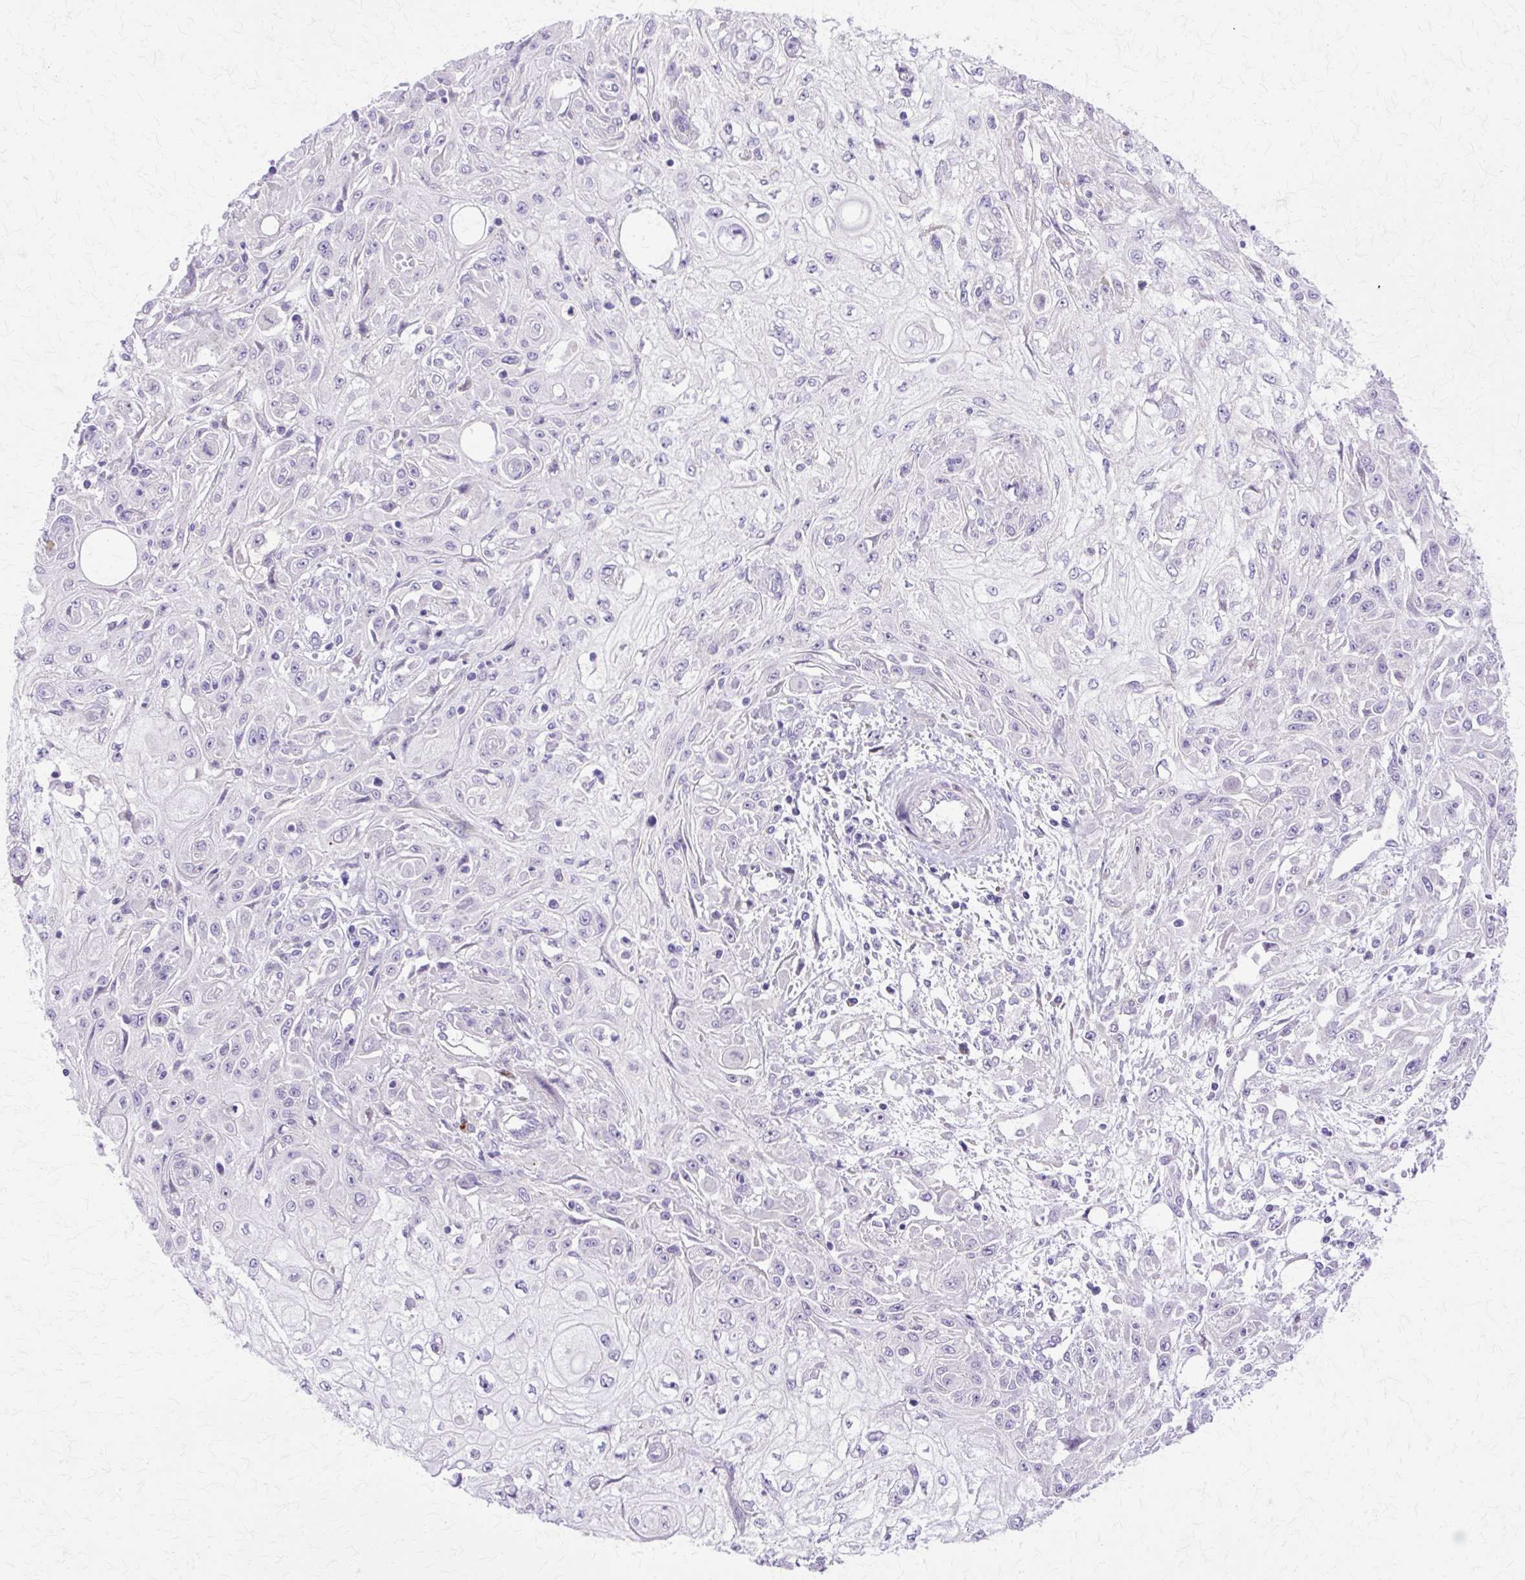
{"staining": {"intensity": "negative", "quantity": "none", "location": "none"}, "tissue": "skin cancer", "cell_type": "Tumor cells", "image_type": "cancer", "snomed": [{"axis": "morphology", "description": "Squamous cell carcinoma, NOS"}, {"axis": "morphology", "description": "Squamous cell carcinoma, metastatic, NOS"}, {"axis": "topography", "description": "Skin"}, {"axis": "topography", "description": "Lymph node"}], "caption": "This is an IHC histopathology image of human skin cancer. There is no positivity in tumor cells.", "gene": "TBC1D3G", "patient": {"sex": "male", "age": 75}}